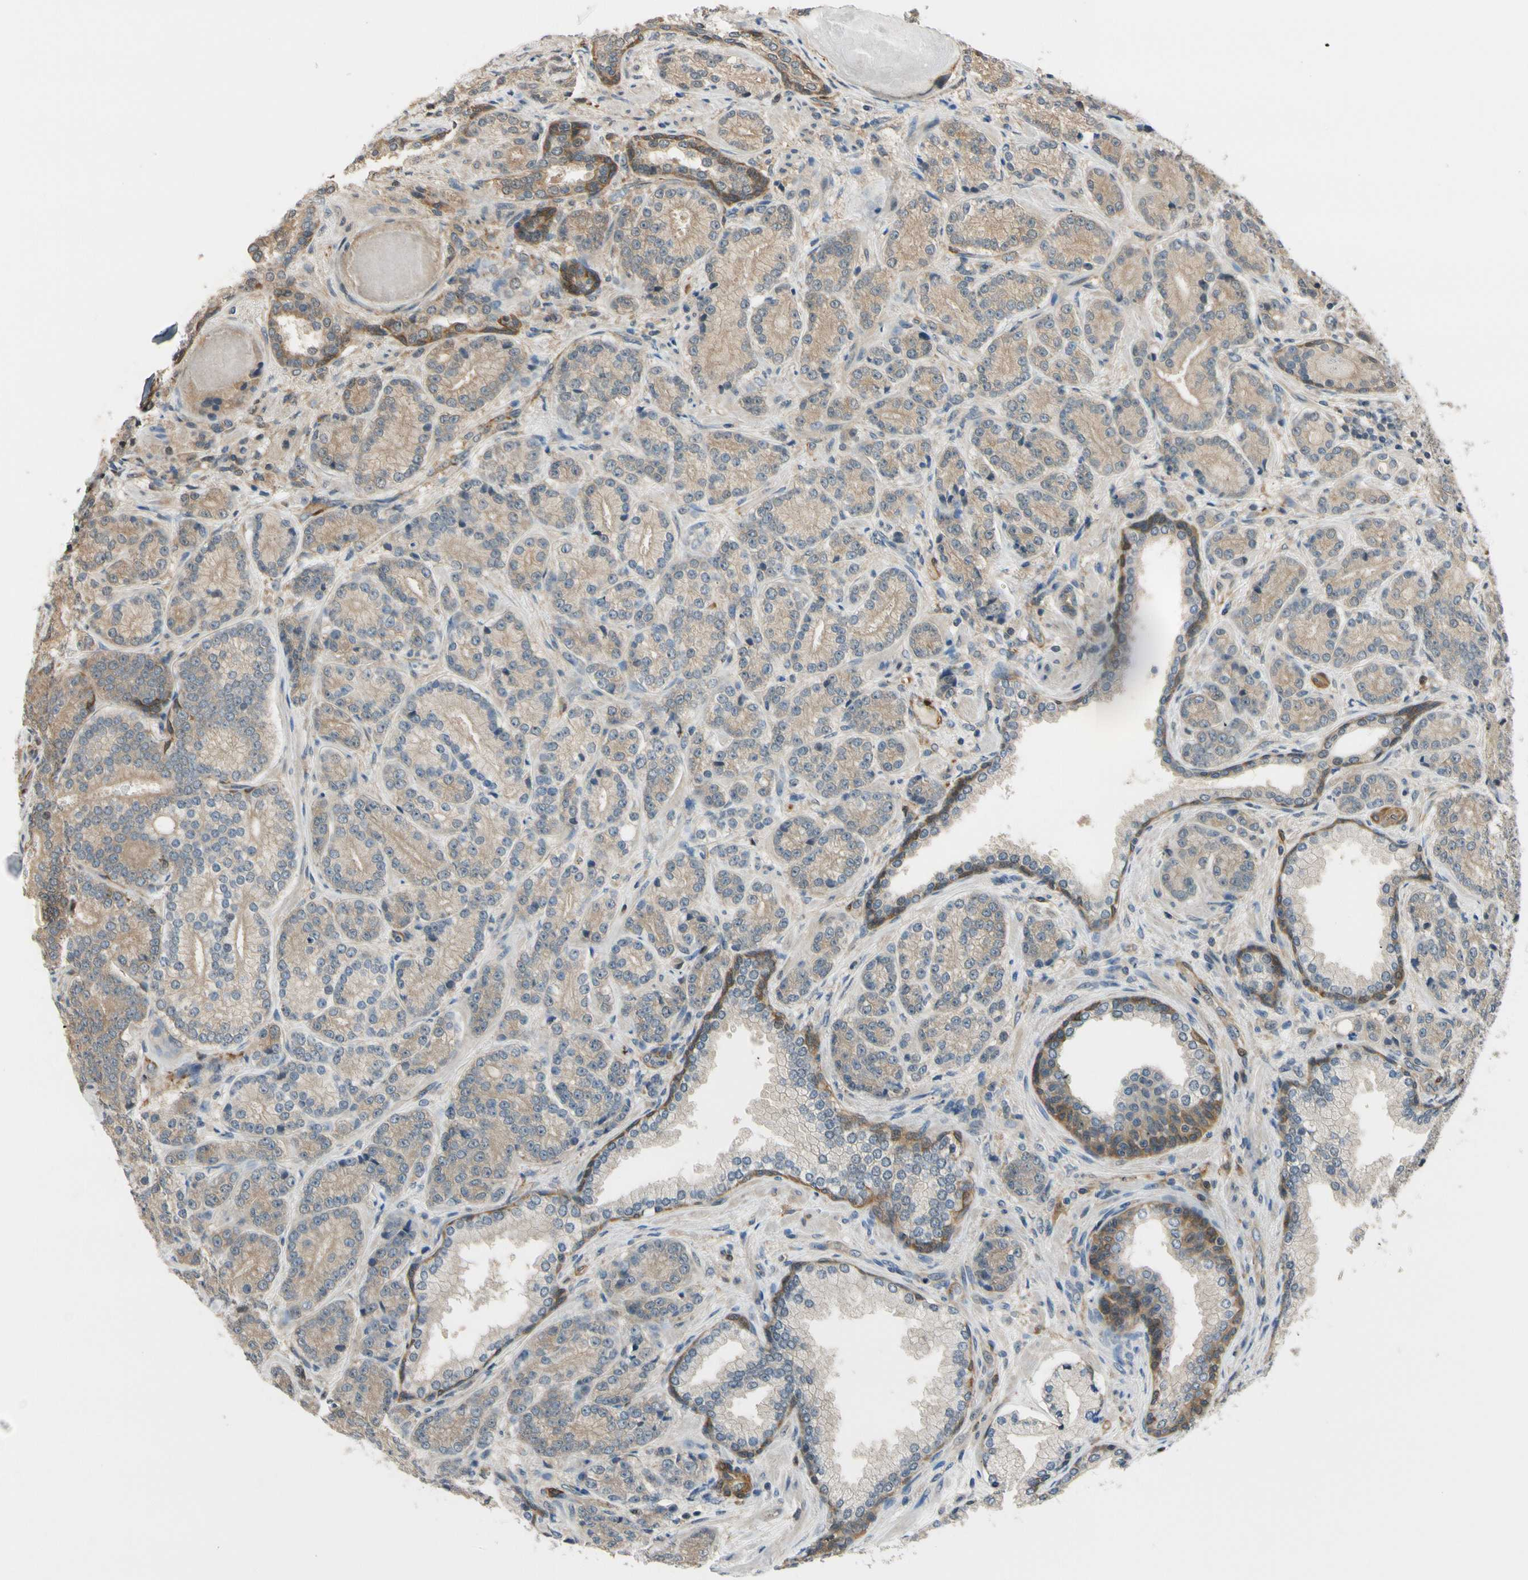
{"staining": {"intensity": "weak", "quantity": ">75%", "location": "cytoplasmic/membranous"}, "tissue": "prostate cancer", "cell_type": "Tumor cells", "image_type": "cancer", "snomed": [{"axis": "morphology", "description": "Adenocarcinoma, High grade"}, {"axis": "topography", "description": "Prostate"}], "caption": "A high-resolution histopathology image shows IHC staining of prostate adenocarcinoma (high-grade), which demonstrates weak cytoplasmic/membranous staining in approximately >75% of tumor cells.", "gene": "RASGRF1", "patient": {"sex": "male", "age": 61}}